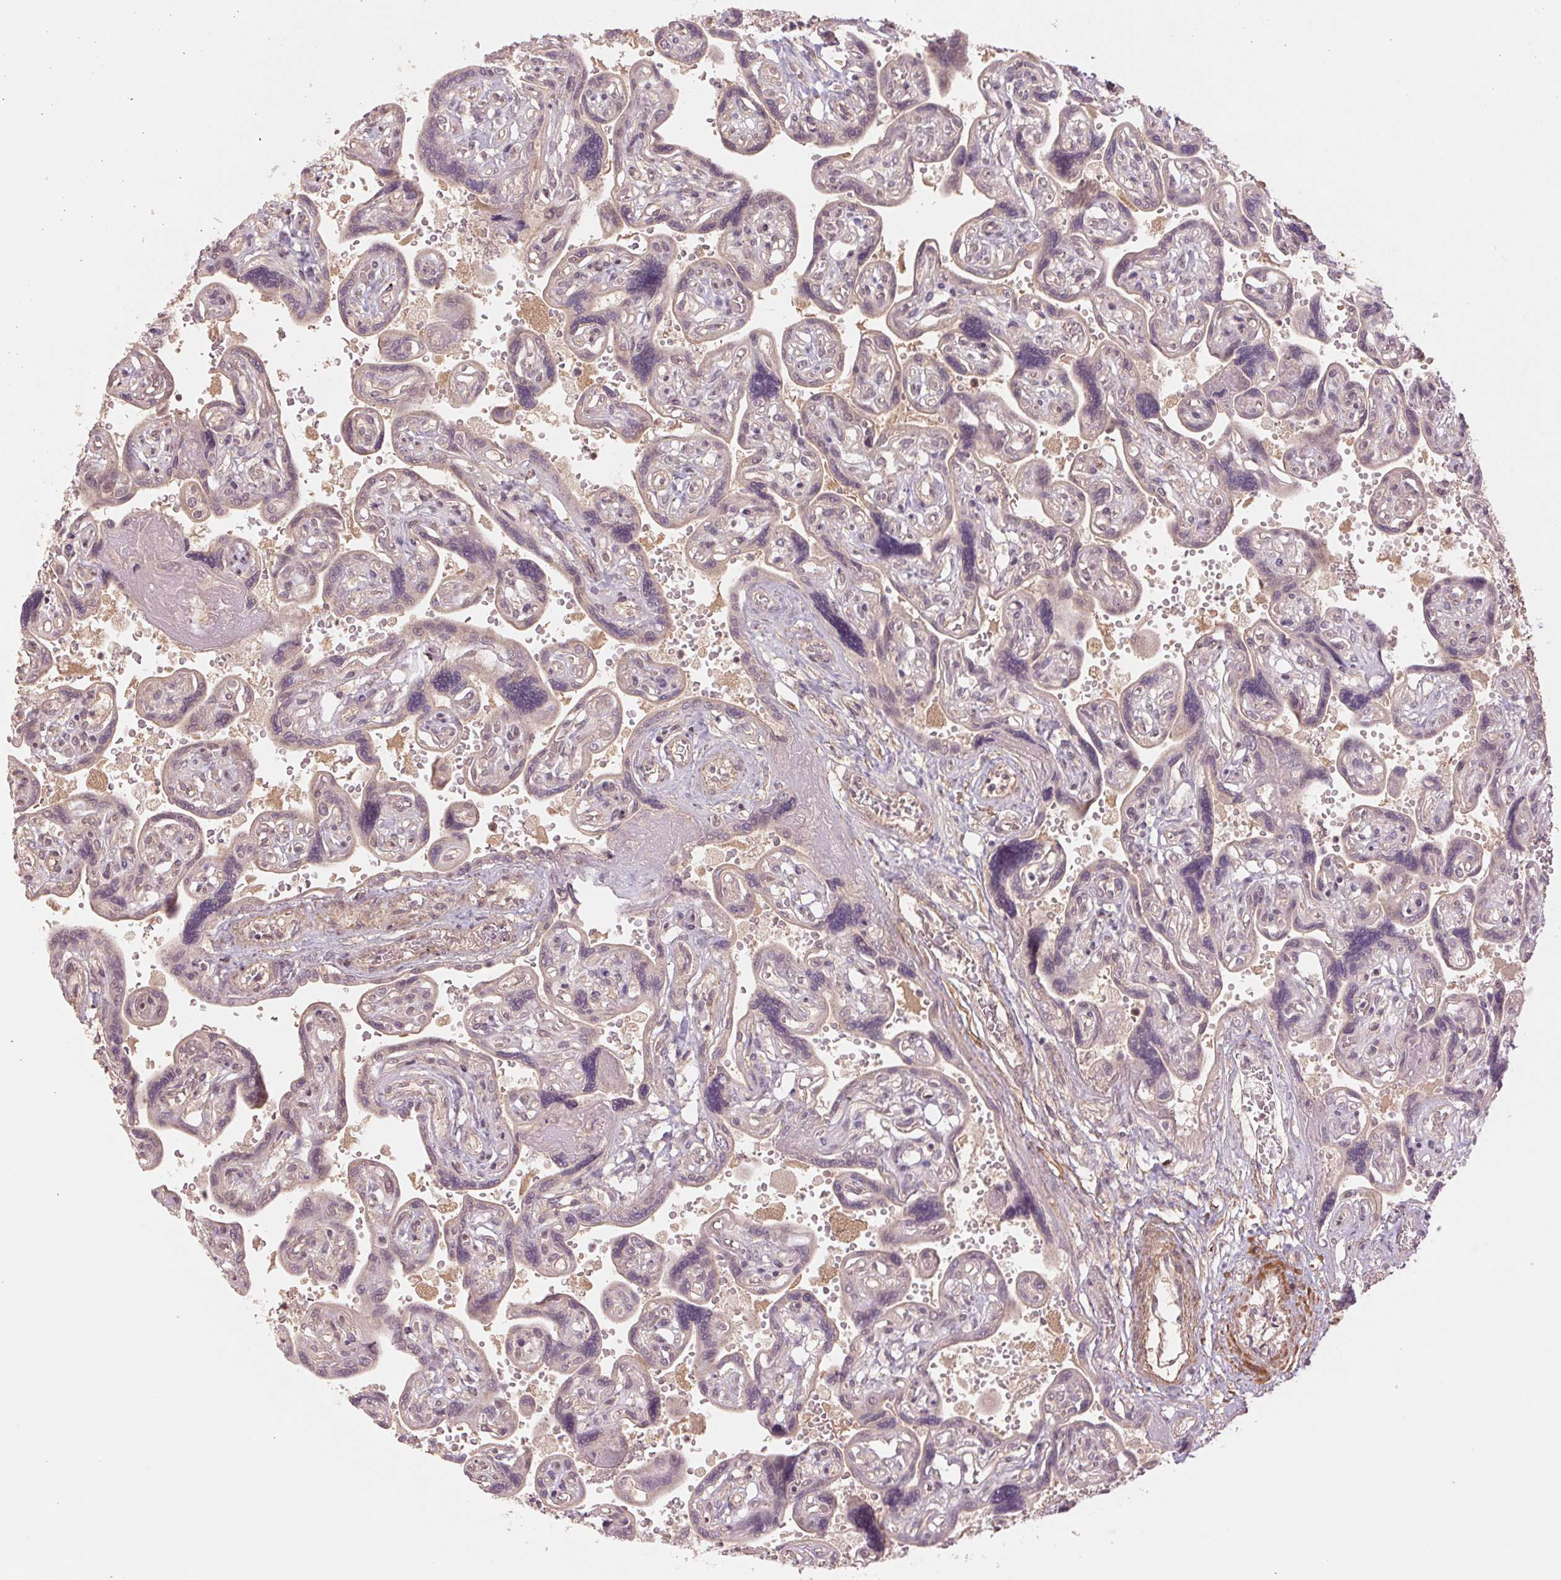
{"staining": {"intensity": "weak", "quantity": ">75%", "location": "cytoplasmic/membranous,nuclear"}, "tissue": "placenta", "cell_type": "Decidual cells", "image_type": "normal", "snomed": [{"axis": "morphology", "description": "Normal tissue, NOS"}, {"axis": "topography", "description": "Placenta"}], "caption": "This image displays immunohistochemistry (IHC) staining of unremarkable human placenta, with low weak cytoplasmic/membranous,nuclear expression in about >75% of decidual cells.", "gene": "PPIAL4A", "patient": {"sex": "female", "age": 32}}